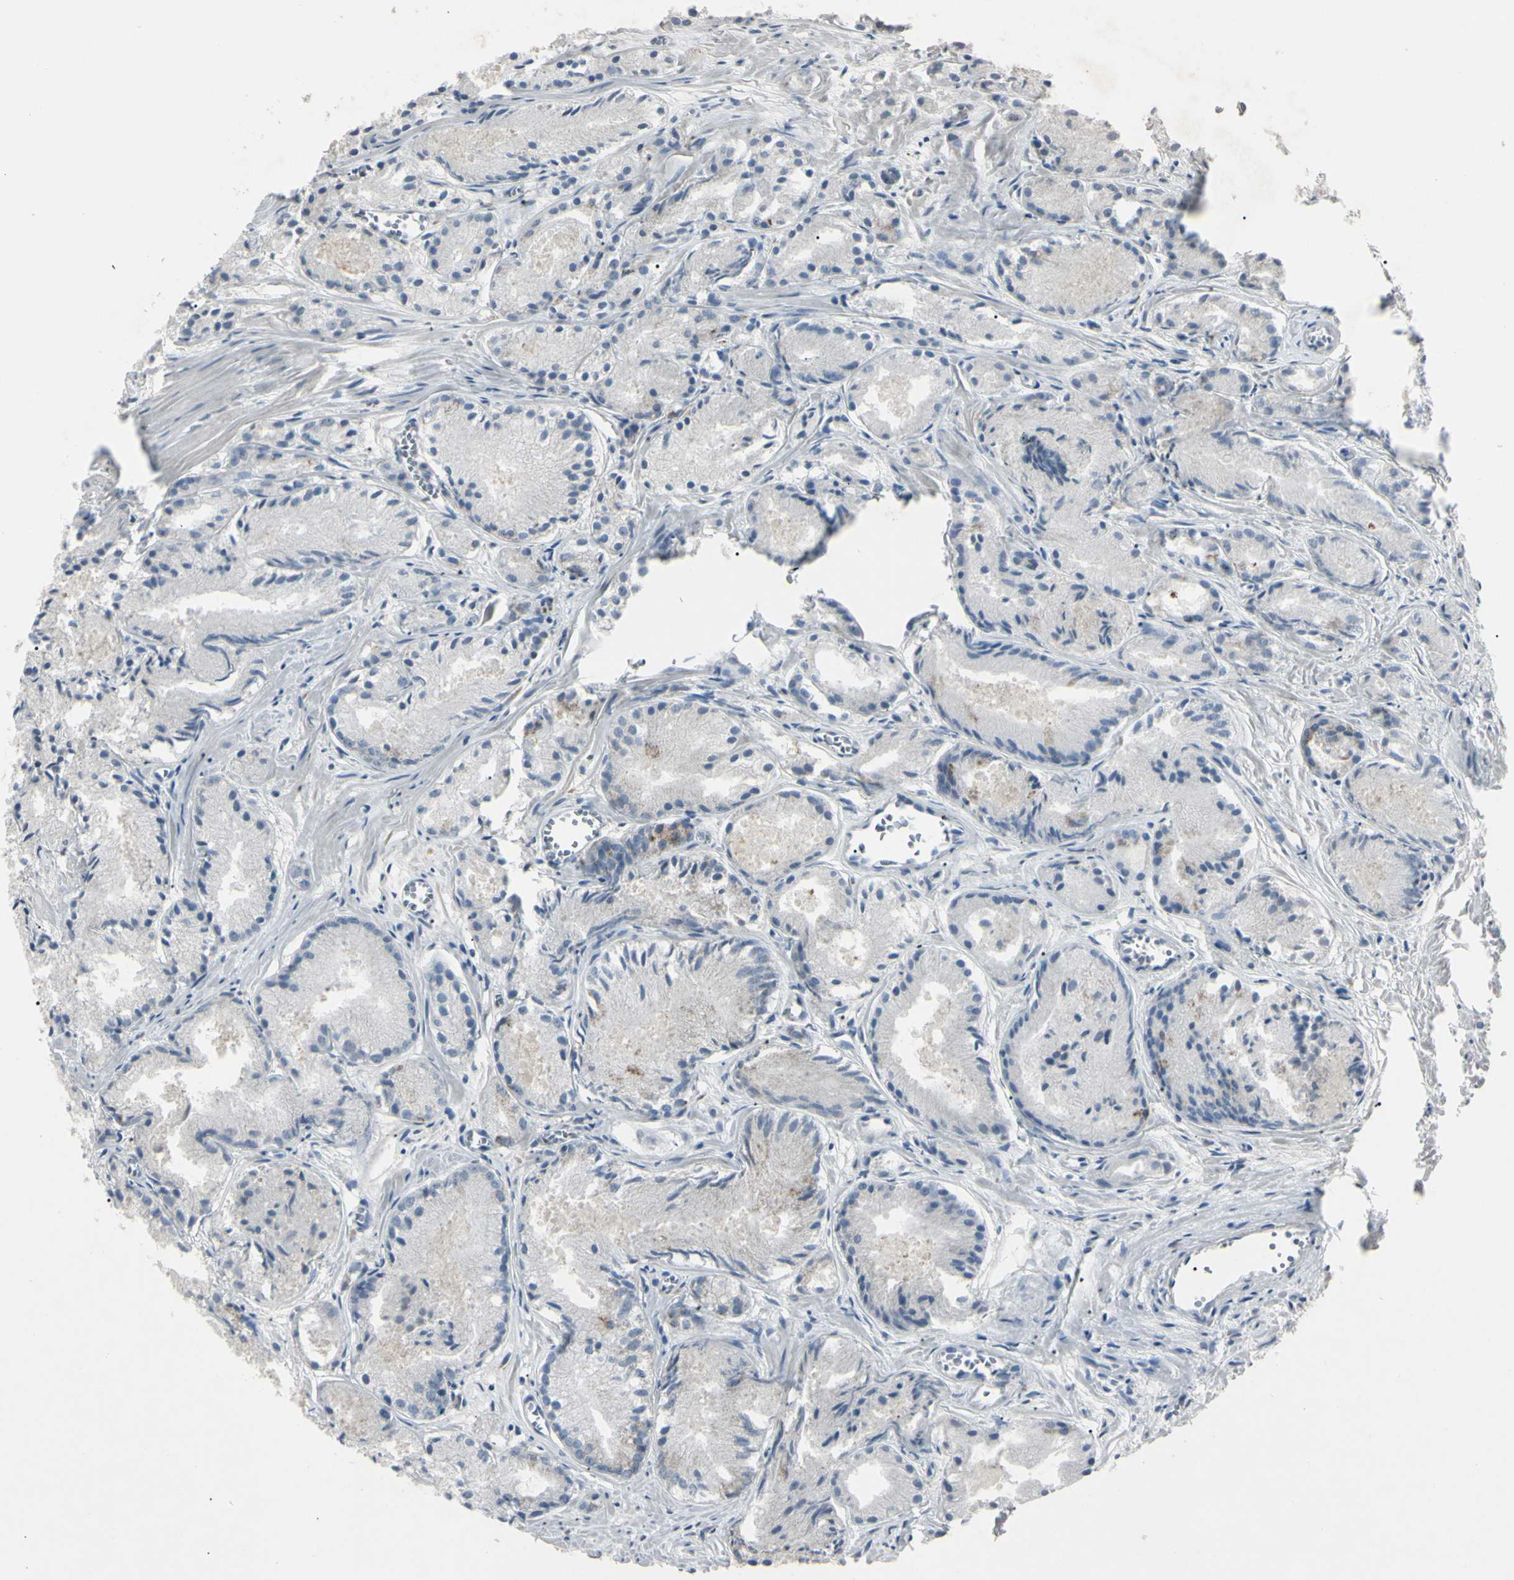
{"staining": {"intensity": "negative", "quantity": "none", "location": "none"}, "tissue": "prostate cancer", "cell_type": "Tumor cells", "image_type": "cancer", "snomed": [{"axis": "morphology", "description": "Adenocarcinoma, Low grade"}, {"axis": "topography", "description": "Prostate"}], "caption": "Micrograph shows no protein positivity in tumor cells of prostate low-grade adenocarcinoma tissue. Brightfield microscopy of immunohistochemistry (IHC) stained with DAB (3,3'-diaminobenzidine) (brown) and hematoxylin (blue), captured at high magnification.", "gene": "PIAS4", "patient": {"sex": "male", "age": 72}}